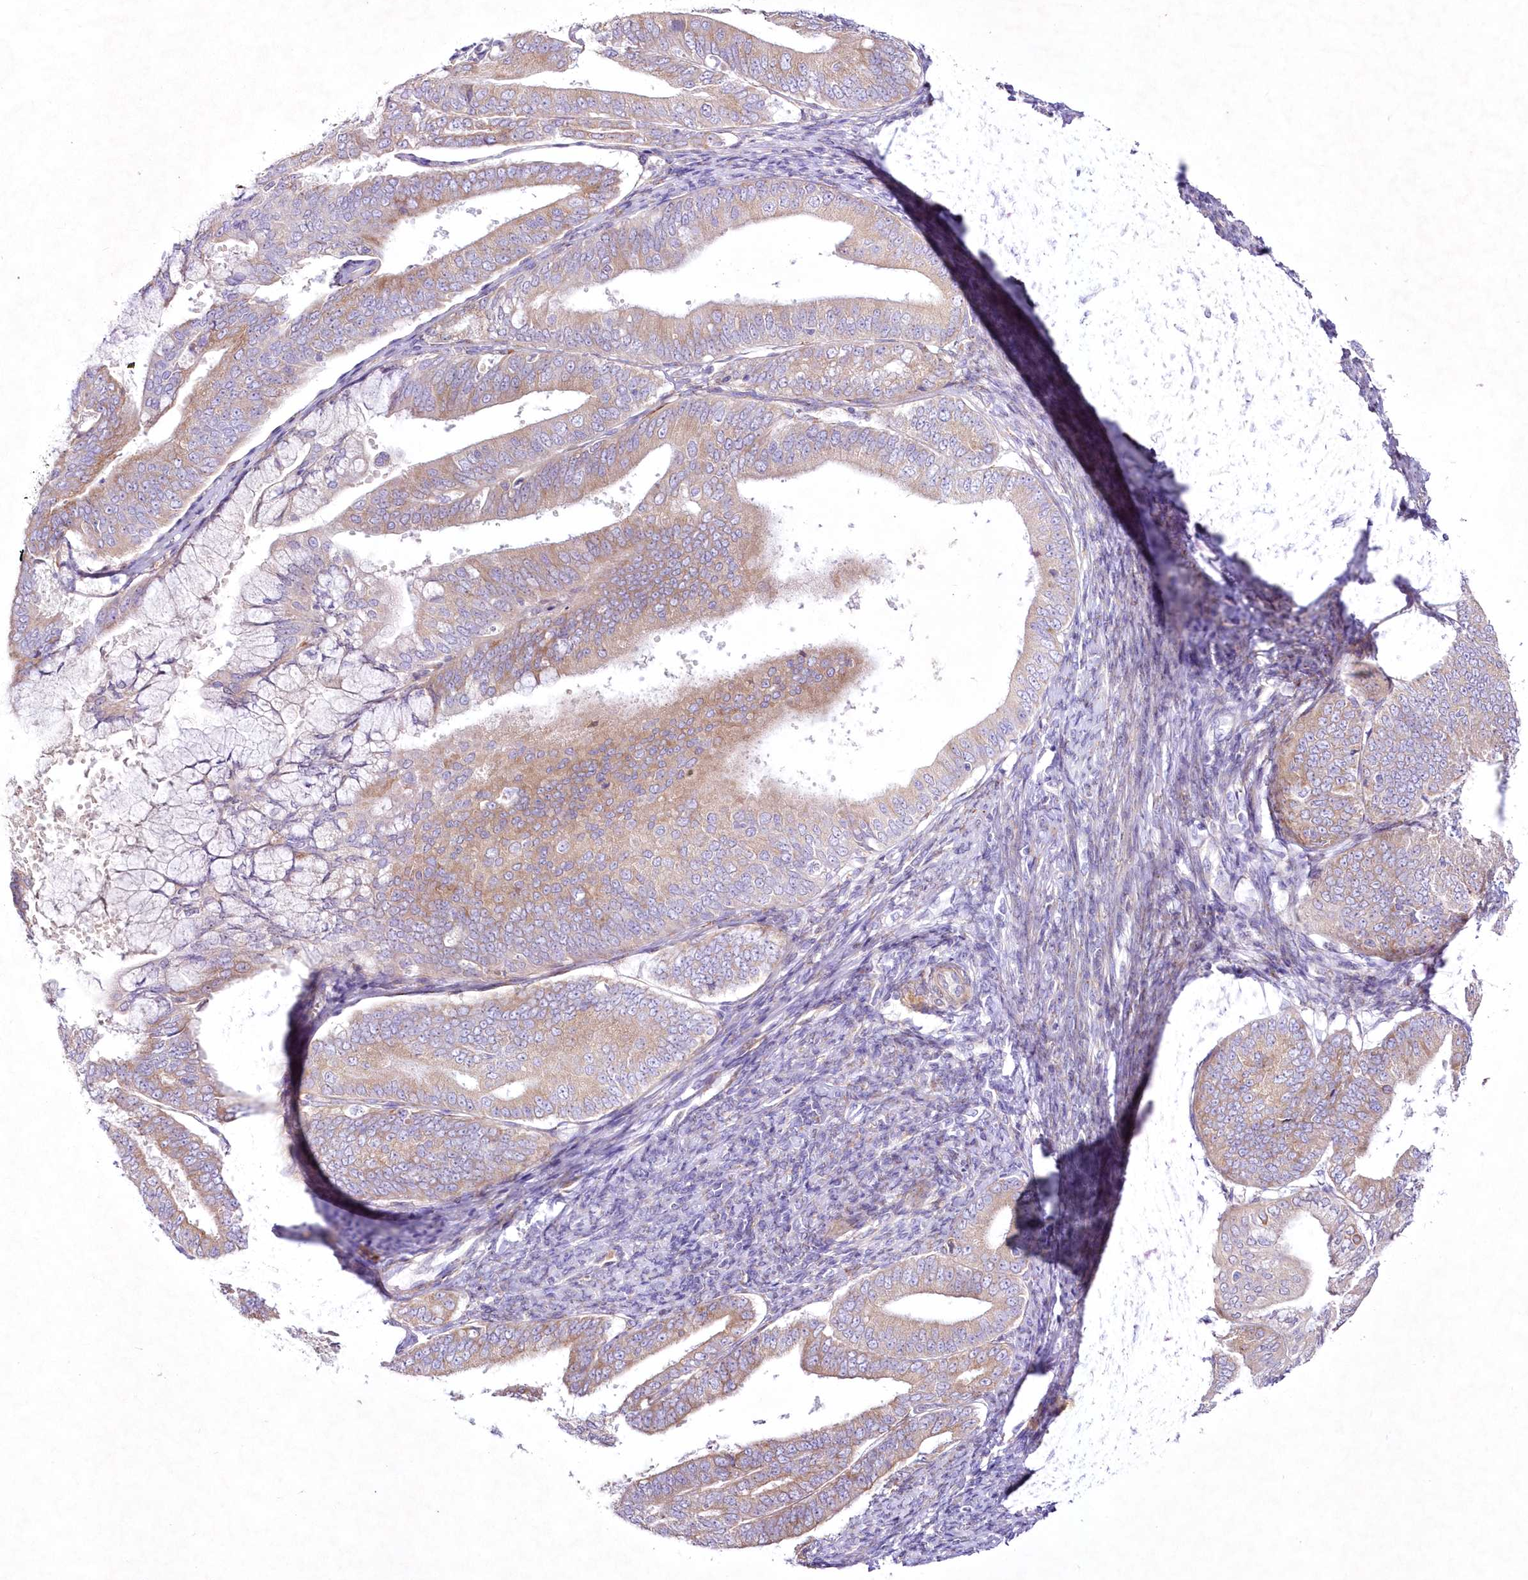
{"staining": {"intensity": "moderate", "quantity": ">75%", "location": "cytoplasmic/membranous"}, "tissue": "endometrial cancer", "cell_type": "Tumor cells", "image_type": "cancer", "snomed": [{"axis": "morphology", "description": "Adenocarcinoma, NOS"}, {"axis": "topography", "description": "Endometrium"}], "caption": "Endometrial cancer (adenocarcinoma) was stained to show a protein in brown. There is medium levels of moderate cytoplasmic/membranous positivity in about >75% of tumor cells.", "gene": "ARFGEF3", "patient": {"sex": "female", "age": 63}}